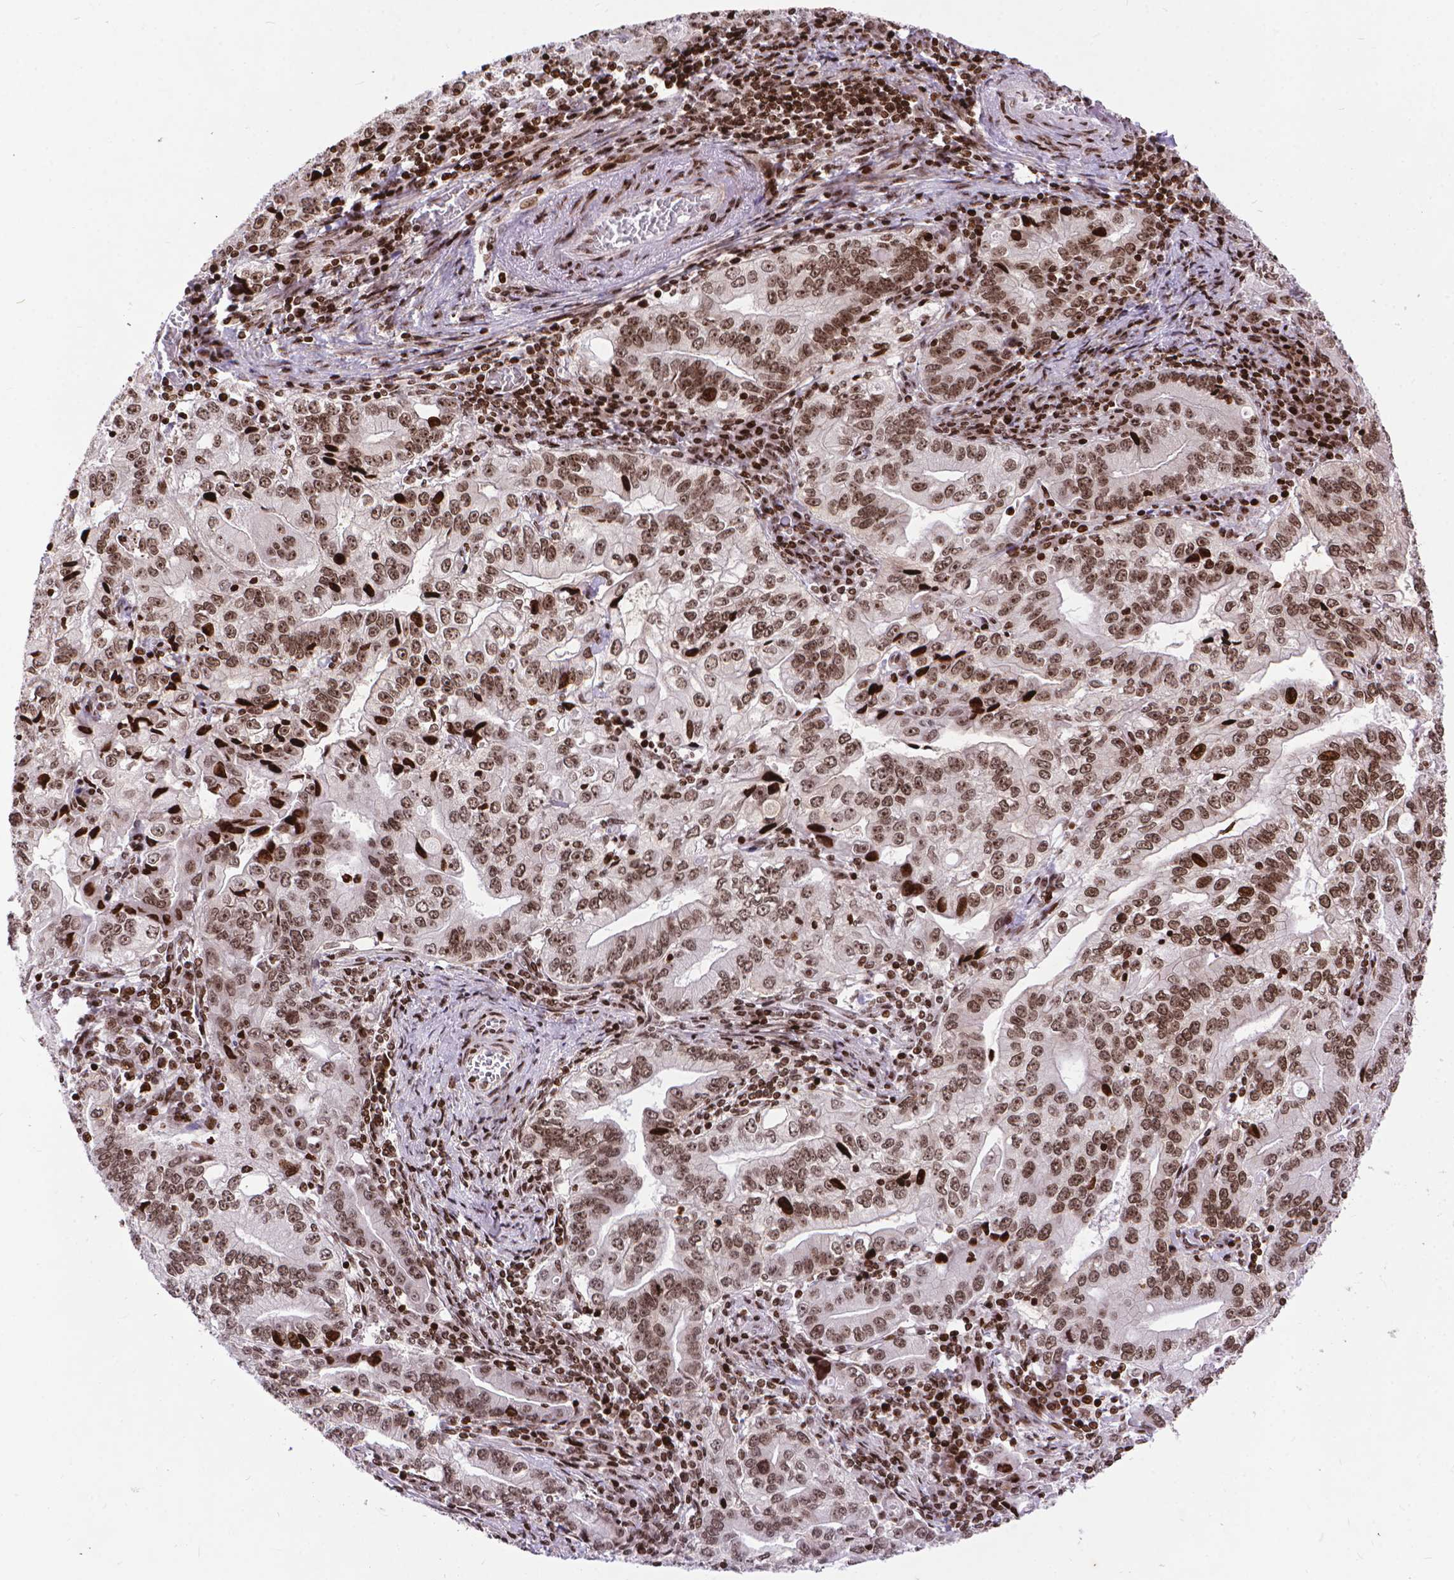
{"staining": {"intensity": "moderate", "quantity": ">75%", "location": "cytoplasmic/membranous,nuclear"}, "tissue": "stomach cancer", "cell_type": "Tumor cells", "image_type": "cancer", "snomed": [{"axis": "morphology", "description": "Adenocarcinoma, NOS"}, {"axis": "topography", "description": "Stomach, lower"}], "caption": "Immunohistochemical staining of human stomach cancer (adenocarcinoma) displays medium levels of moderate cytoplasmic/membranous and nuclear protein staining in about >75% of tumor cells. Nuclei are stained in blue.", "gene": "AMER1", "patient": {"sex": "female", "age": 72}}